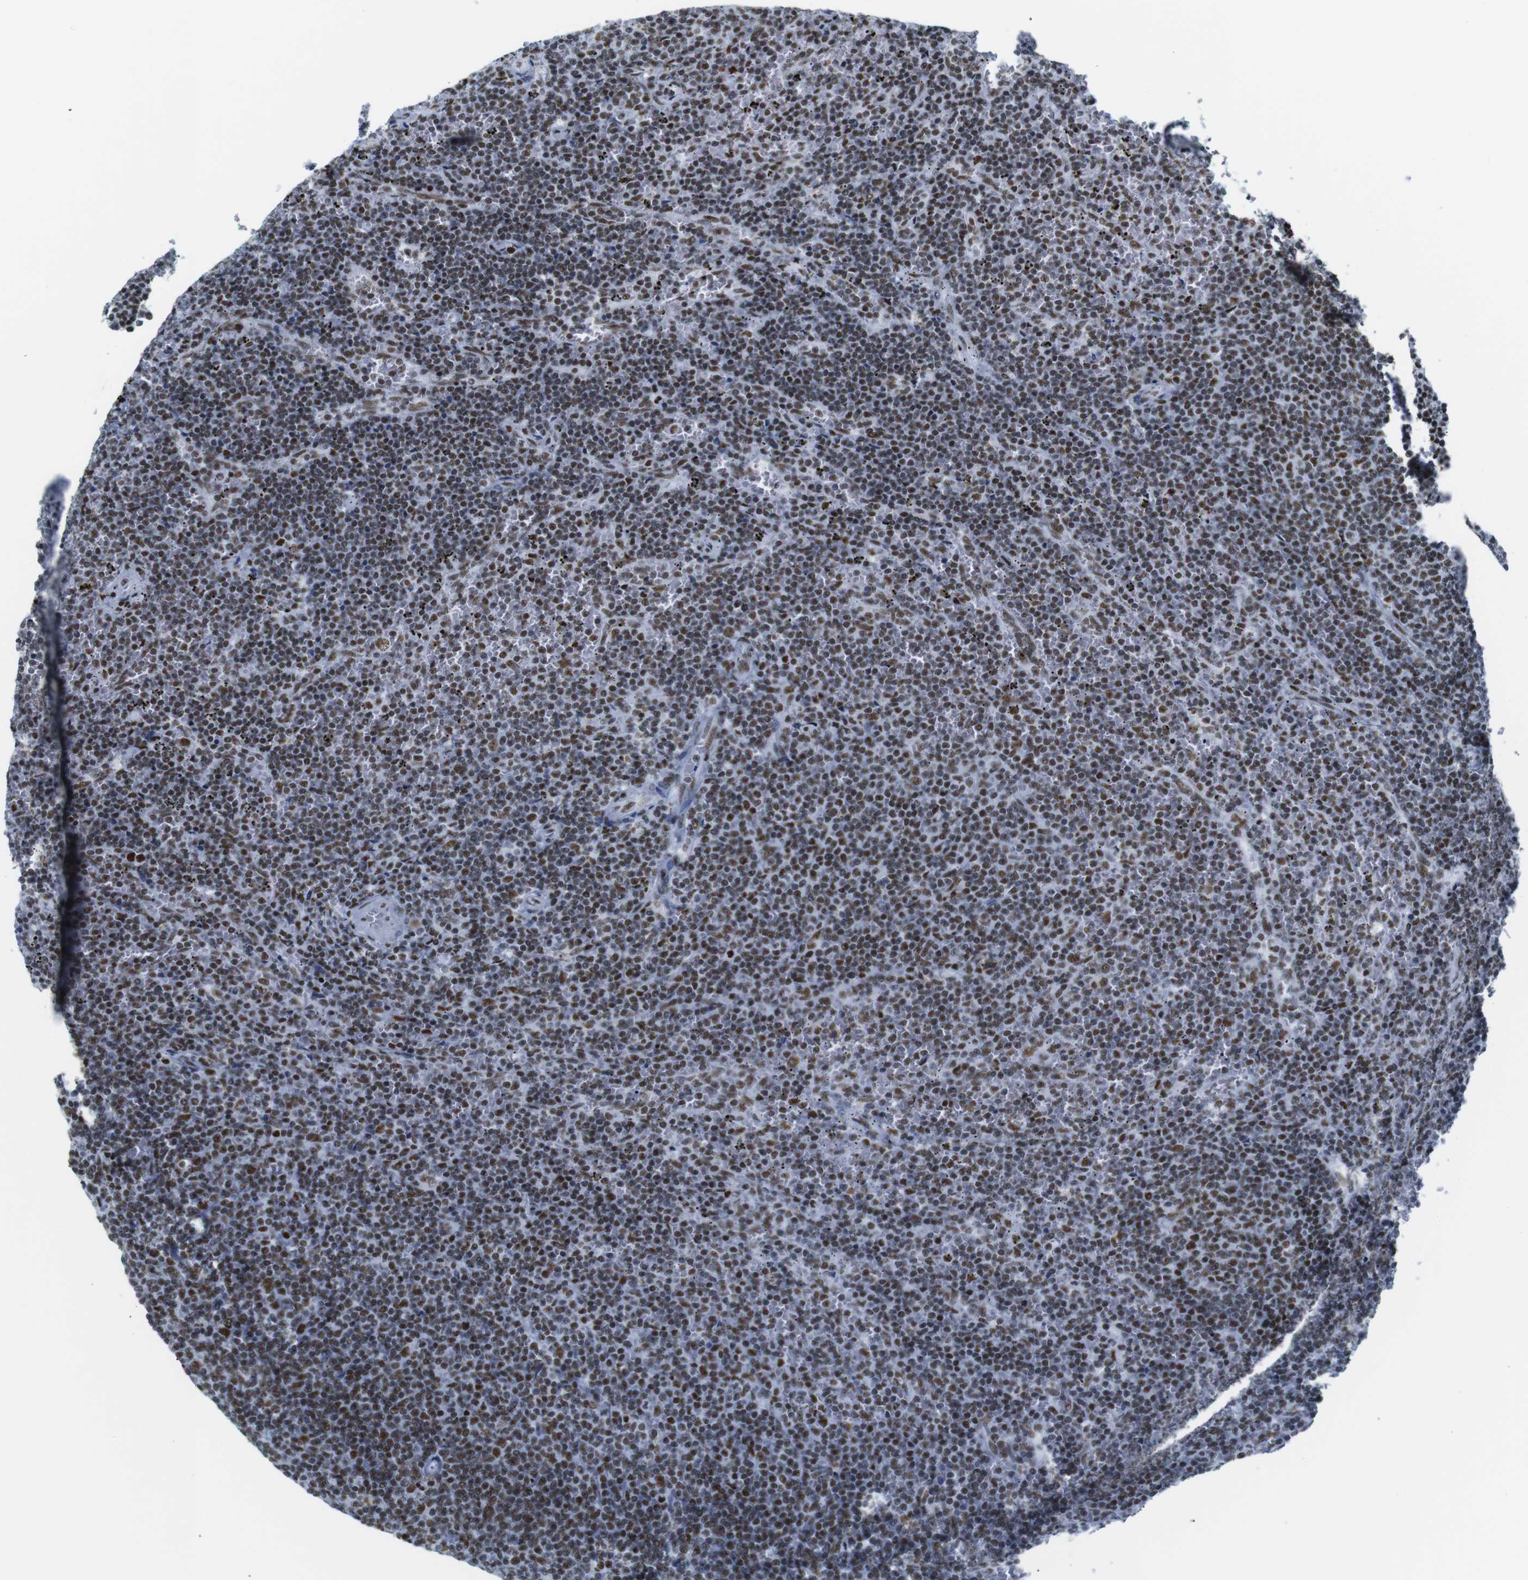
{"staining": {"intensity": "strong", "quantity": "25%-75%", "location": "nuclear"}, "tissue": "lymphoma", "cell_type": "Tumor cells", "image_type": "cancer", "snomed": [{"axis": "morphology", "description": "Malignant lymphoma, non-Hodgkin's type, Low grade"}, {"axis": "topography", "description": "Spleen"}], "caption": "About 25%-75% of tumor cells in human low-grade malignant lymphoma, non-Hodgkin's type reveal strong nuclear protein expression as visualized by brown immunohistochemical staining.", "gene": "TRA2B", "patient": {"sex": "female", "age": 50}}